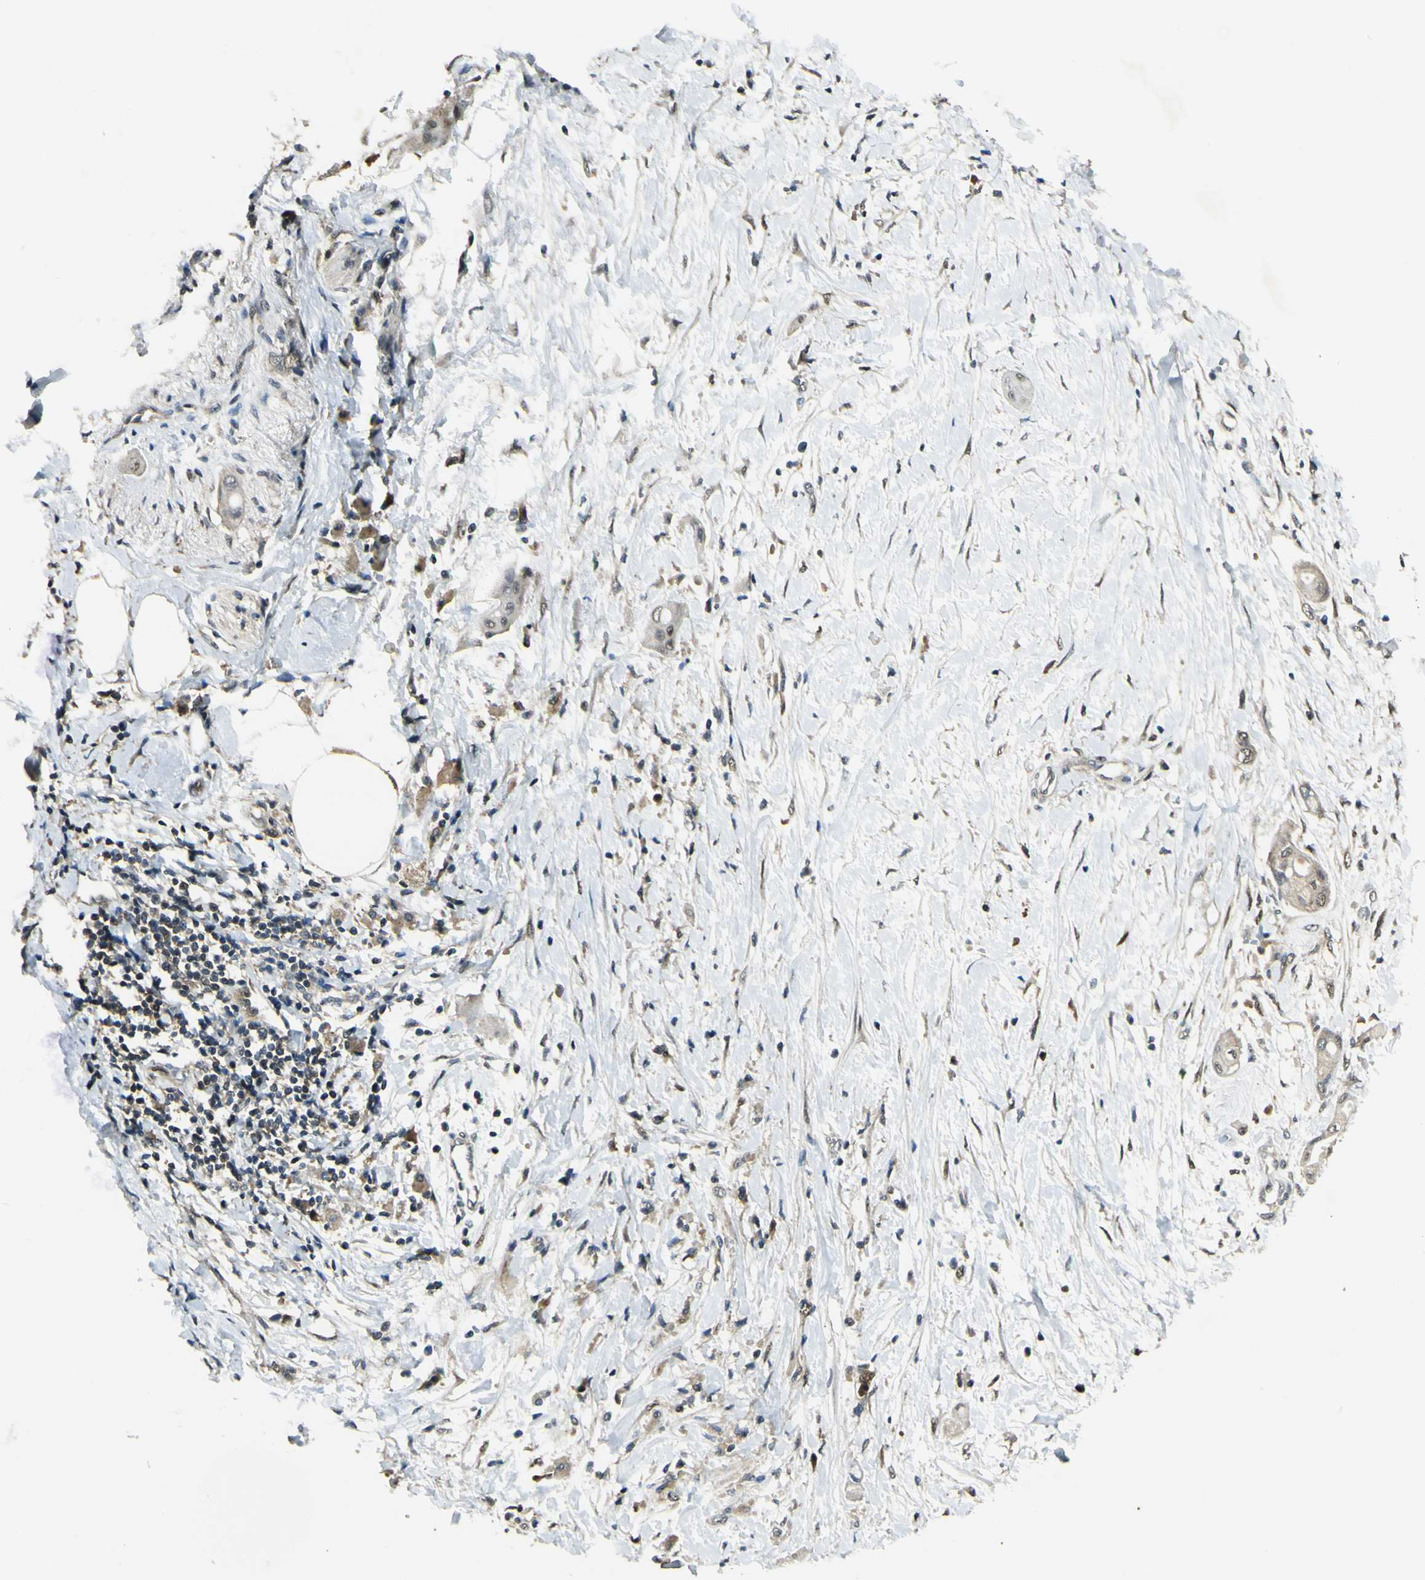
{"staining": {"intensity": "weak", "quantity": "25%-75%", "location": "nuclear"}, "tissue": "pancreatic cancer", "cell_type": "Tumor cells", "image_type": "cancer", "snomed": [{"axis": "morphology", "description": "Adenocarcinoma, NOS"}, {"axis": "morphology", "description": "Adenocarcinoma, metastatic, NOS"}, {"axis": "topography", "description": "Lymph node"}, {"axis": "topography", "description": "Pancreas"}, {"axis": "topography", "description": "Duodenum"}], "caption": "High-magnification brightfield microscopy of adenocarcinoma (pancreatic) stained with DAB (brown) and counterstained with hematoxylin (blue). tumor cells exhibit weak nuclear expression is present in about25%-75% of cells.", "gene": "PSMD5", "patient": {"sex": "female", "age": 64}}